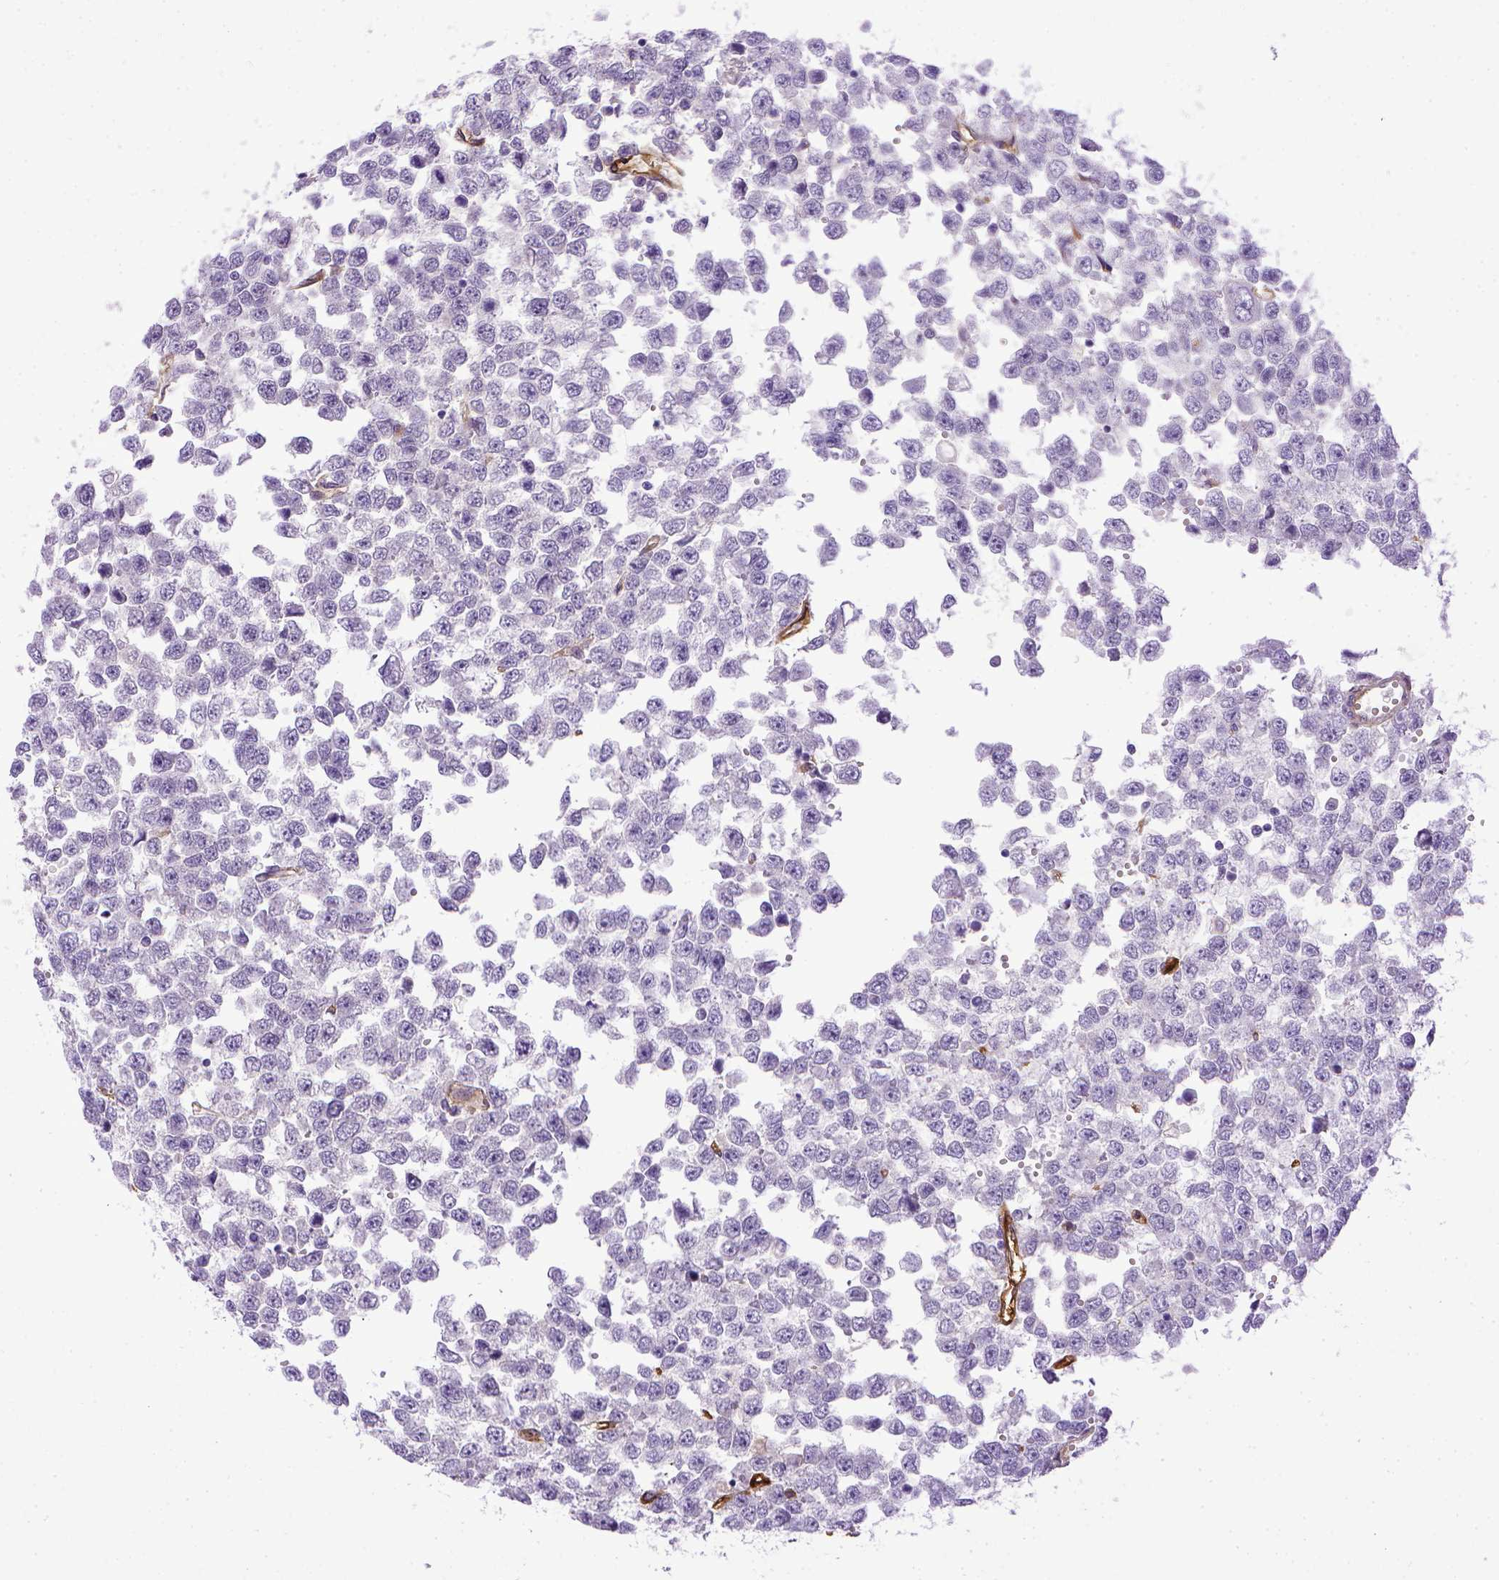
{"staining": {"intensity": "negative", "quantity": "none", "location": "none"}, "tissue": "testis cancer", "cell_type": "Tumor cells", "image_type": "cancer", "snomed": [{"axis": "morphology", "description": "Normal tissue, NOS"}, {"axis": "morphology", "description": "Seminoma, NOS"}, {"axis": "topography", "description": "Testis"}, {"axis": "topography", "description": "Epididymis"}], "caption": "Seminoma (testis) was stained to show a protein in brown. There is no significant expression in tumor cells.", "gene": "ENG", "patient": {"sex": "male", "age": 34}}